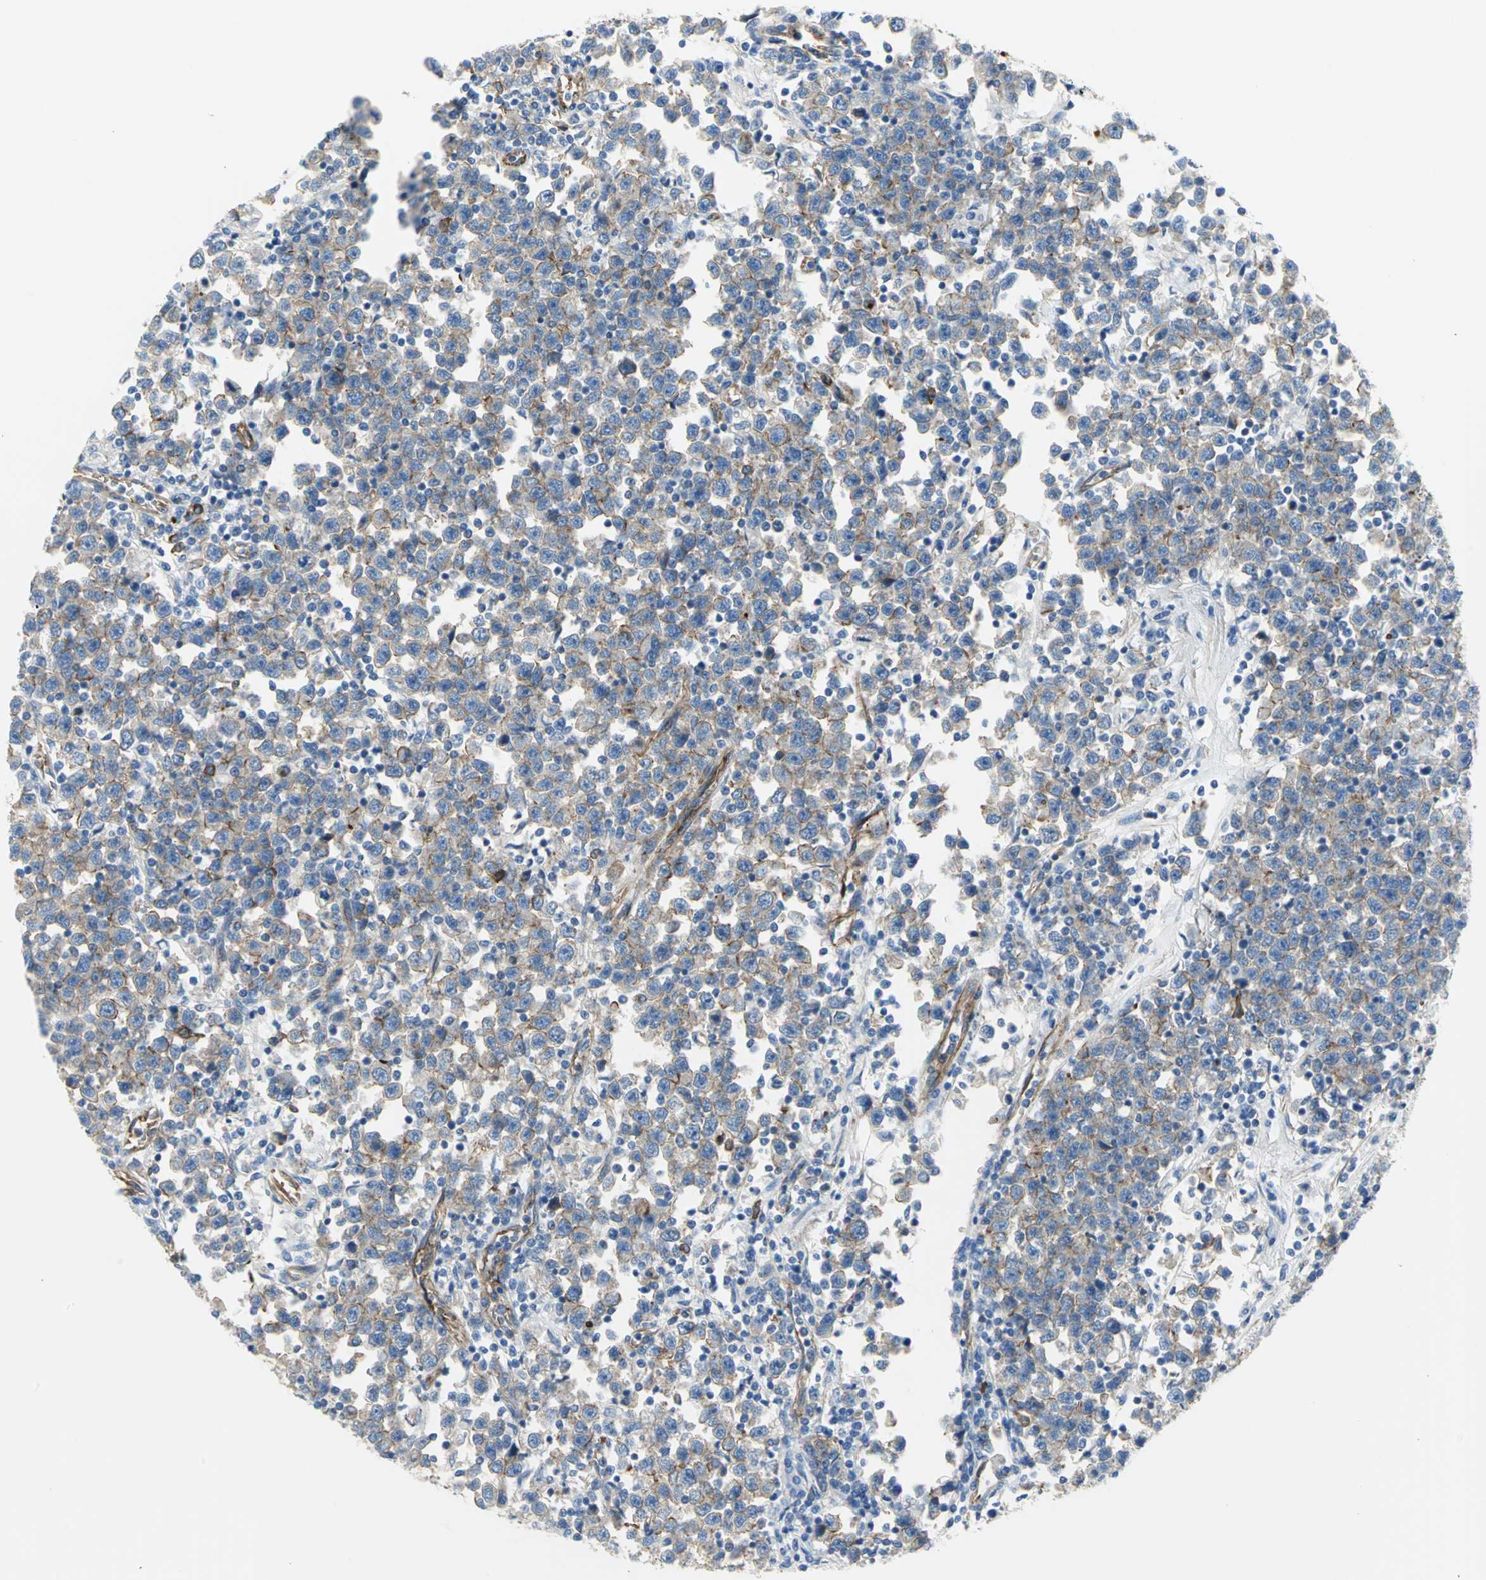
{"staining": {"intensity": "moderate", "quantity": ">75%", "location": "cytoplasmic/membranous"}, "tissue": "testis cancer", "cell_type": "Tumor cells", "image_type": "cancer", "snomed": [{"axis": "morphology", "description": "Seminoma, NOS"}, {"axis": "topography", "description": "Testis"}], "caption": "Seminoma (testis) stained with DAB IHC shows medium levels of moderate cytoplasmic/membranous expression in approximately >75% of tumor cells. (Stains: DAB in brown, nuclei in blue, Microscopy: brightfield microscopy at high magnification).", "gene": "FLNB", "patient": {"sex": "male", "age": 43}}